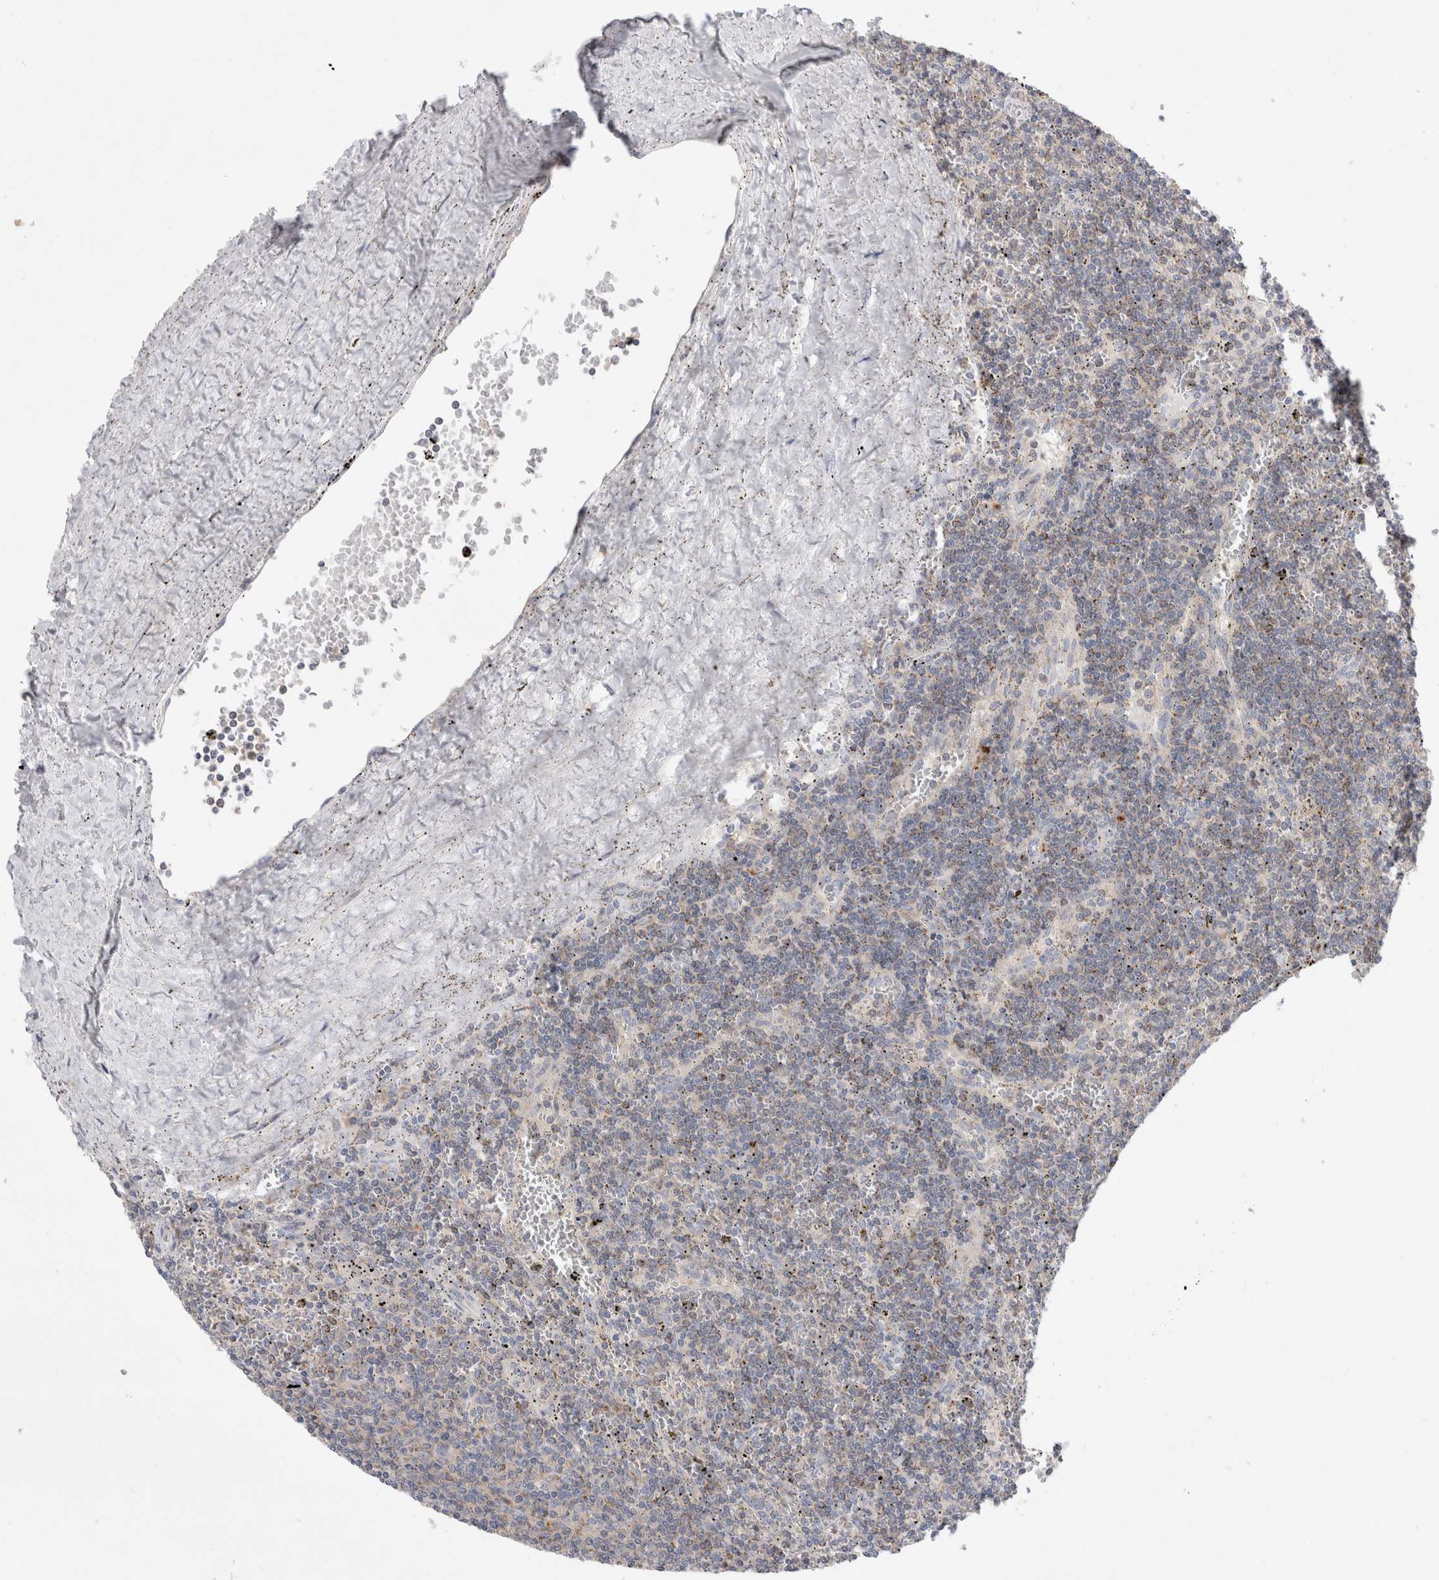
{"staining": {"intensity": "weak", "quantity": "<25%", "location": "cytoplasmic/membranous"}, "tissue": "lymphoma", "cell_type": "Tumor cells", "image_type": "cancer", "snomed": [{"axis": "morphology", "description": "Malignant lymphoma, non-Hodgkin's type, Low grade"}, {"axis": "topography", "description": "Spleen"}], "caption": "This is an IHC photomicrograph of human lymphoma. There is no positivity in tumor cells.", "gene": "RBM12B", "patient": {"sex": "female", "age": 50}}